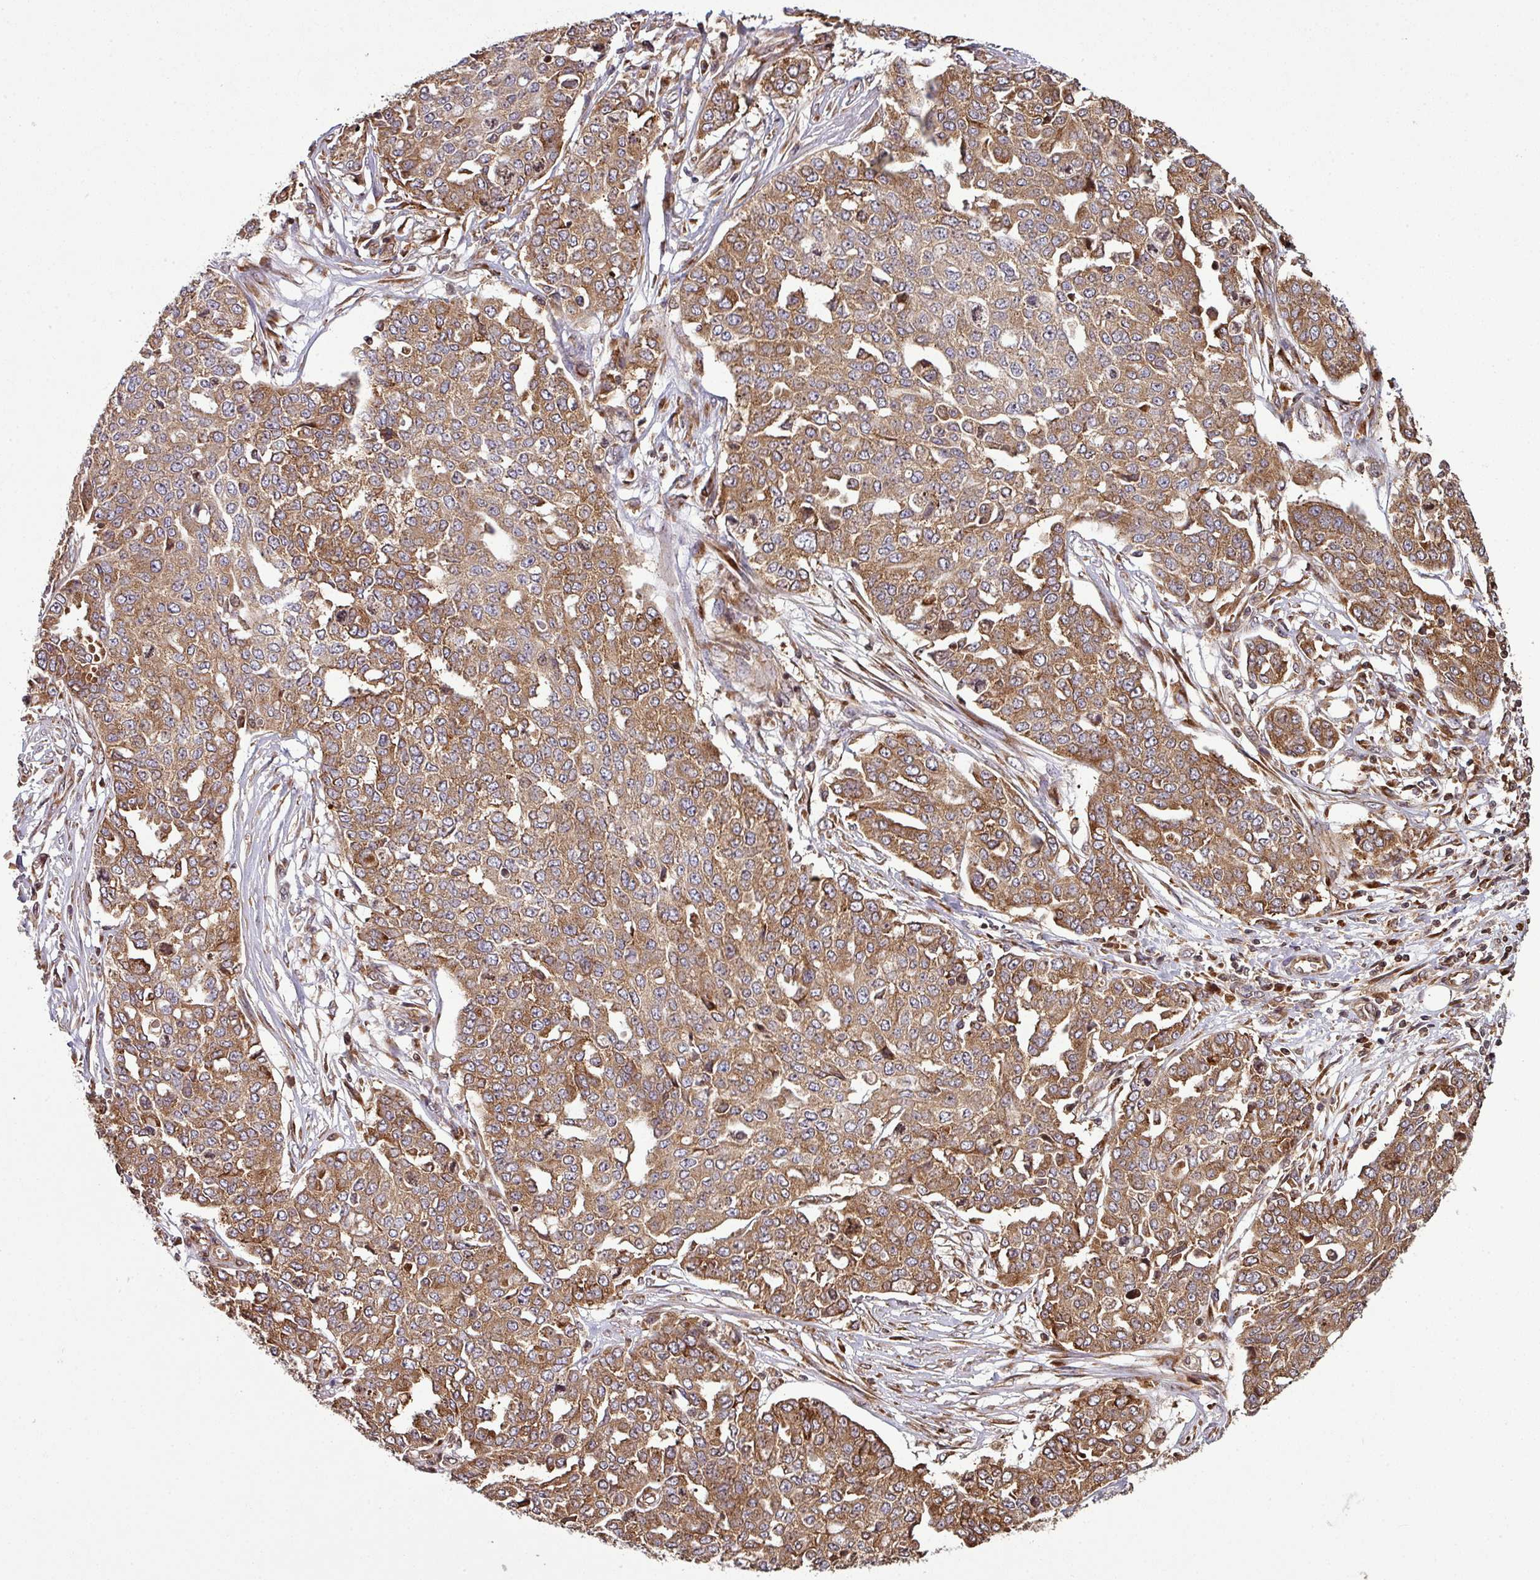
{"staining": {"intensity": "moderate", "quantity": ">75%", "location": "cytoplasmic/membranous"}, "tissue": "ovarian cancer", "cell_type": "Tumor cells", "image_type": "cancer", "snomed": [{"axis": "morphology", "description": "Cystadenocarcinoma, serous, NOS"}, {"axis": "topography", "description": "Soft tissue"}, {"axis": "topography", "description": "Ovary"}], "caption": "Immunohistochemical staining of human ovarian serous cystadenocarcinoma reveals medium levels of moderate cytoplasmic/membranous protein expression in approximately >75% of tumor cells. The protein is shown in brown color, while the nuclei are stained blue.", "gene": "LRRC74B", "patient": {"sex": "female", "age": 57}}